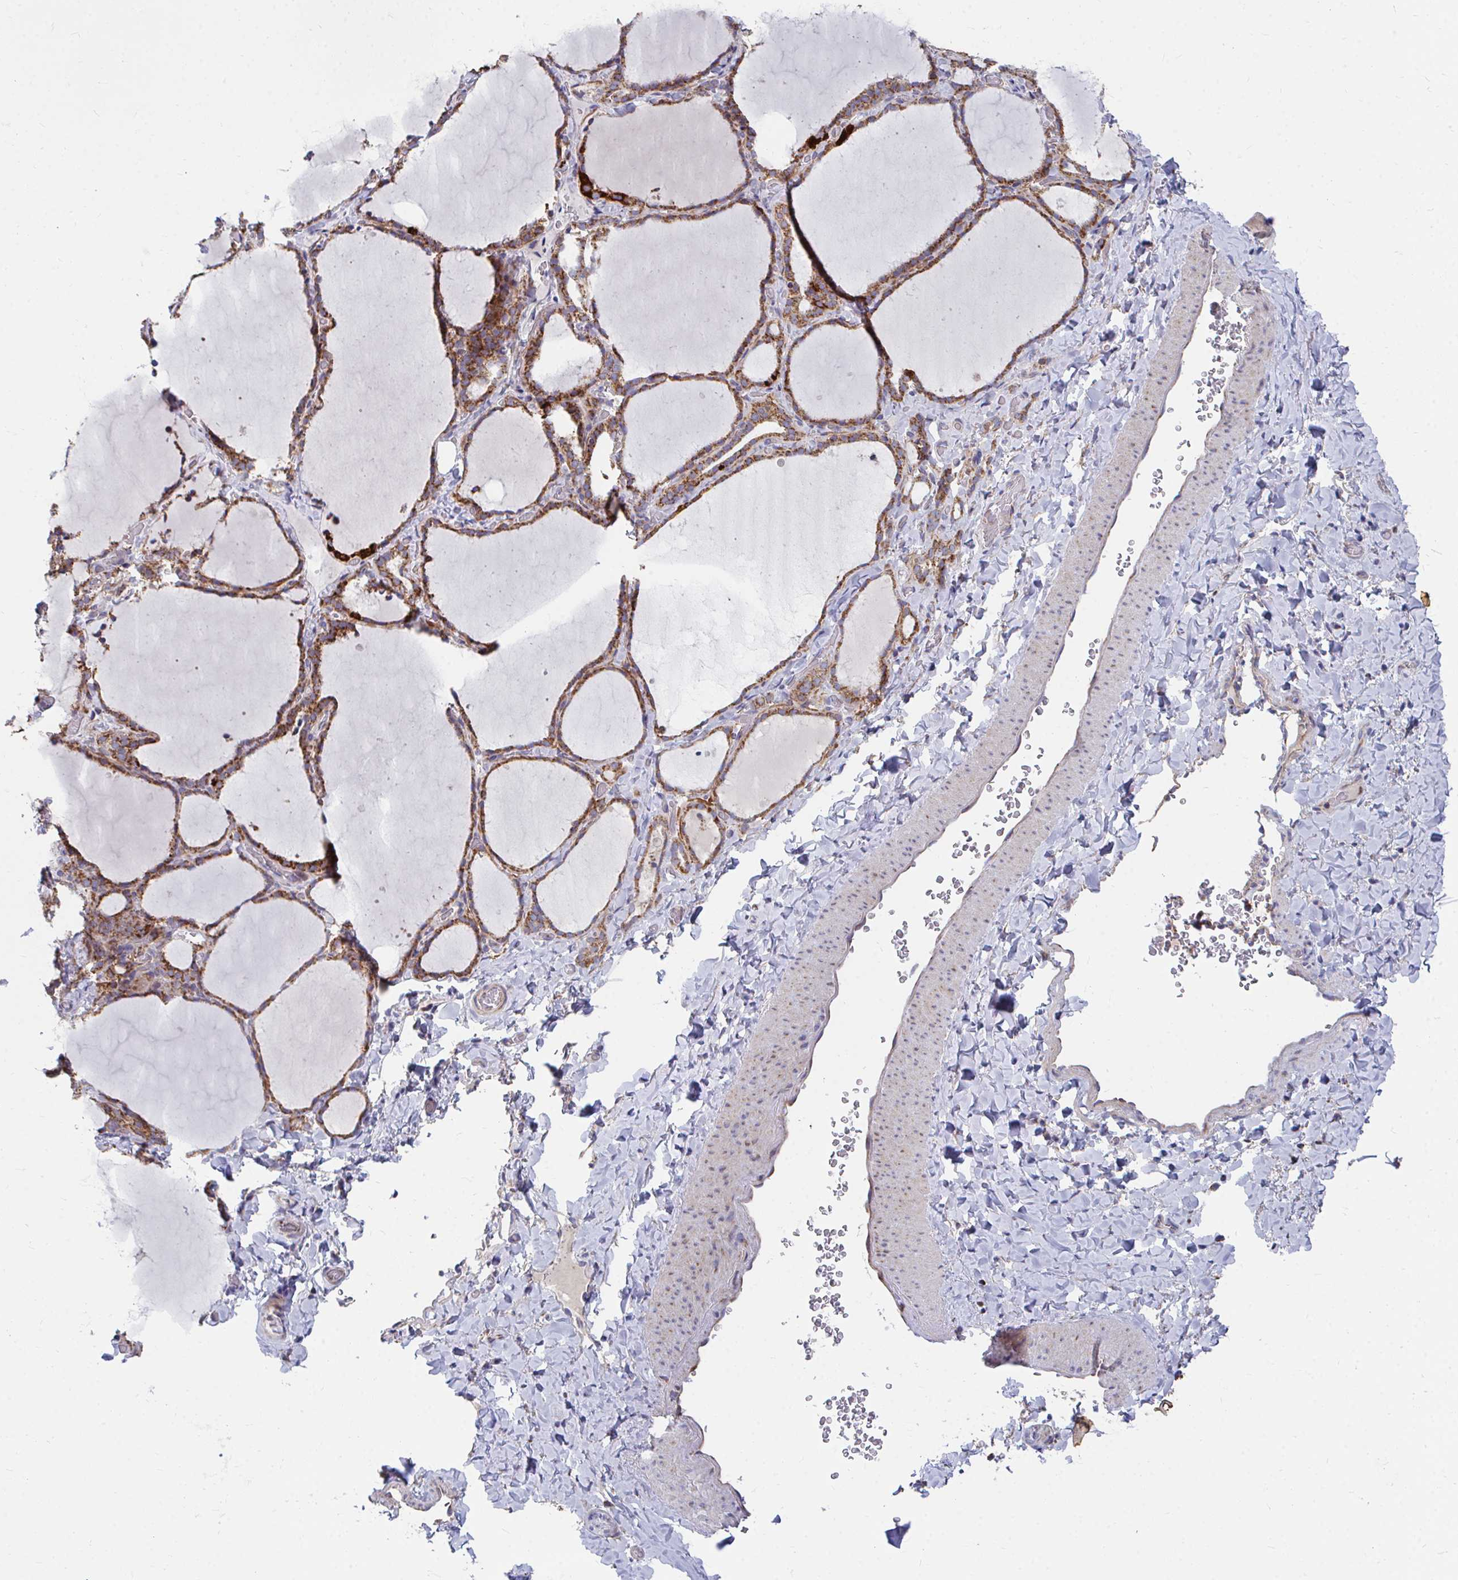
{"staining": {"intensity": "moderate", "quantity": ">75%", "location": "cytoplasmic/membranous"}, "tissue": "thyroid gland", "cell_type": "Glandular cells", "image_type": "normal", "snomed": [{"axis": "morphology", "description": "Normal tissue, NOS"}, {"axis": "topography", "description": "Thyroid gland"}], "caption": "Benign thyroid gland exhibits moderate cytoplasmic/membranous expression in approximately >75% of glandular cells, visualized by immunohistochemistry. Immunohistochemistry stains the protein of interest in brown and the nuclei are stained blue.", "gene": "PEX3", "patient": {"sex": "female", "age": 22}}